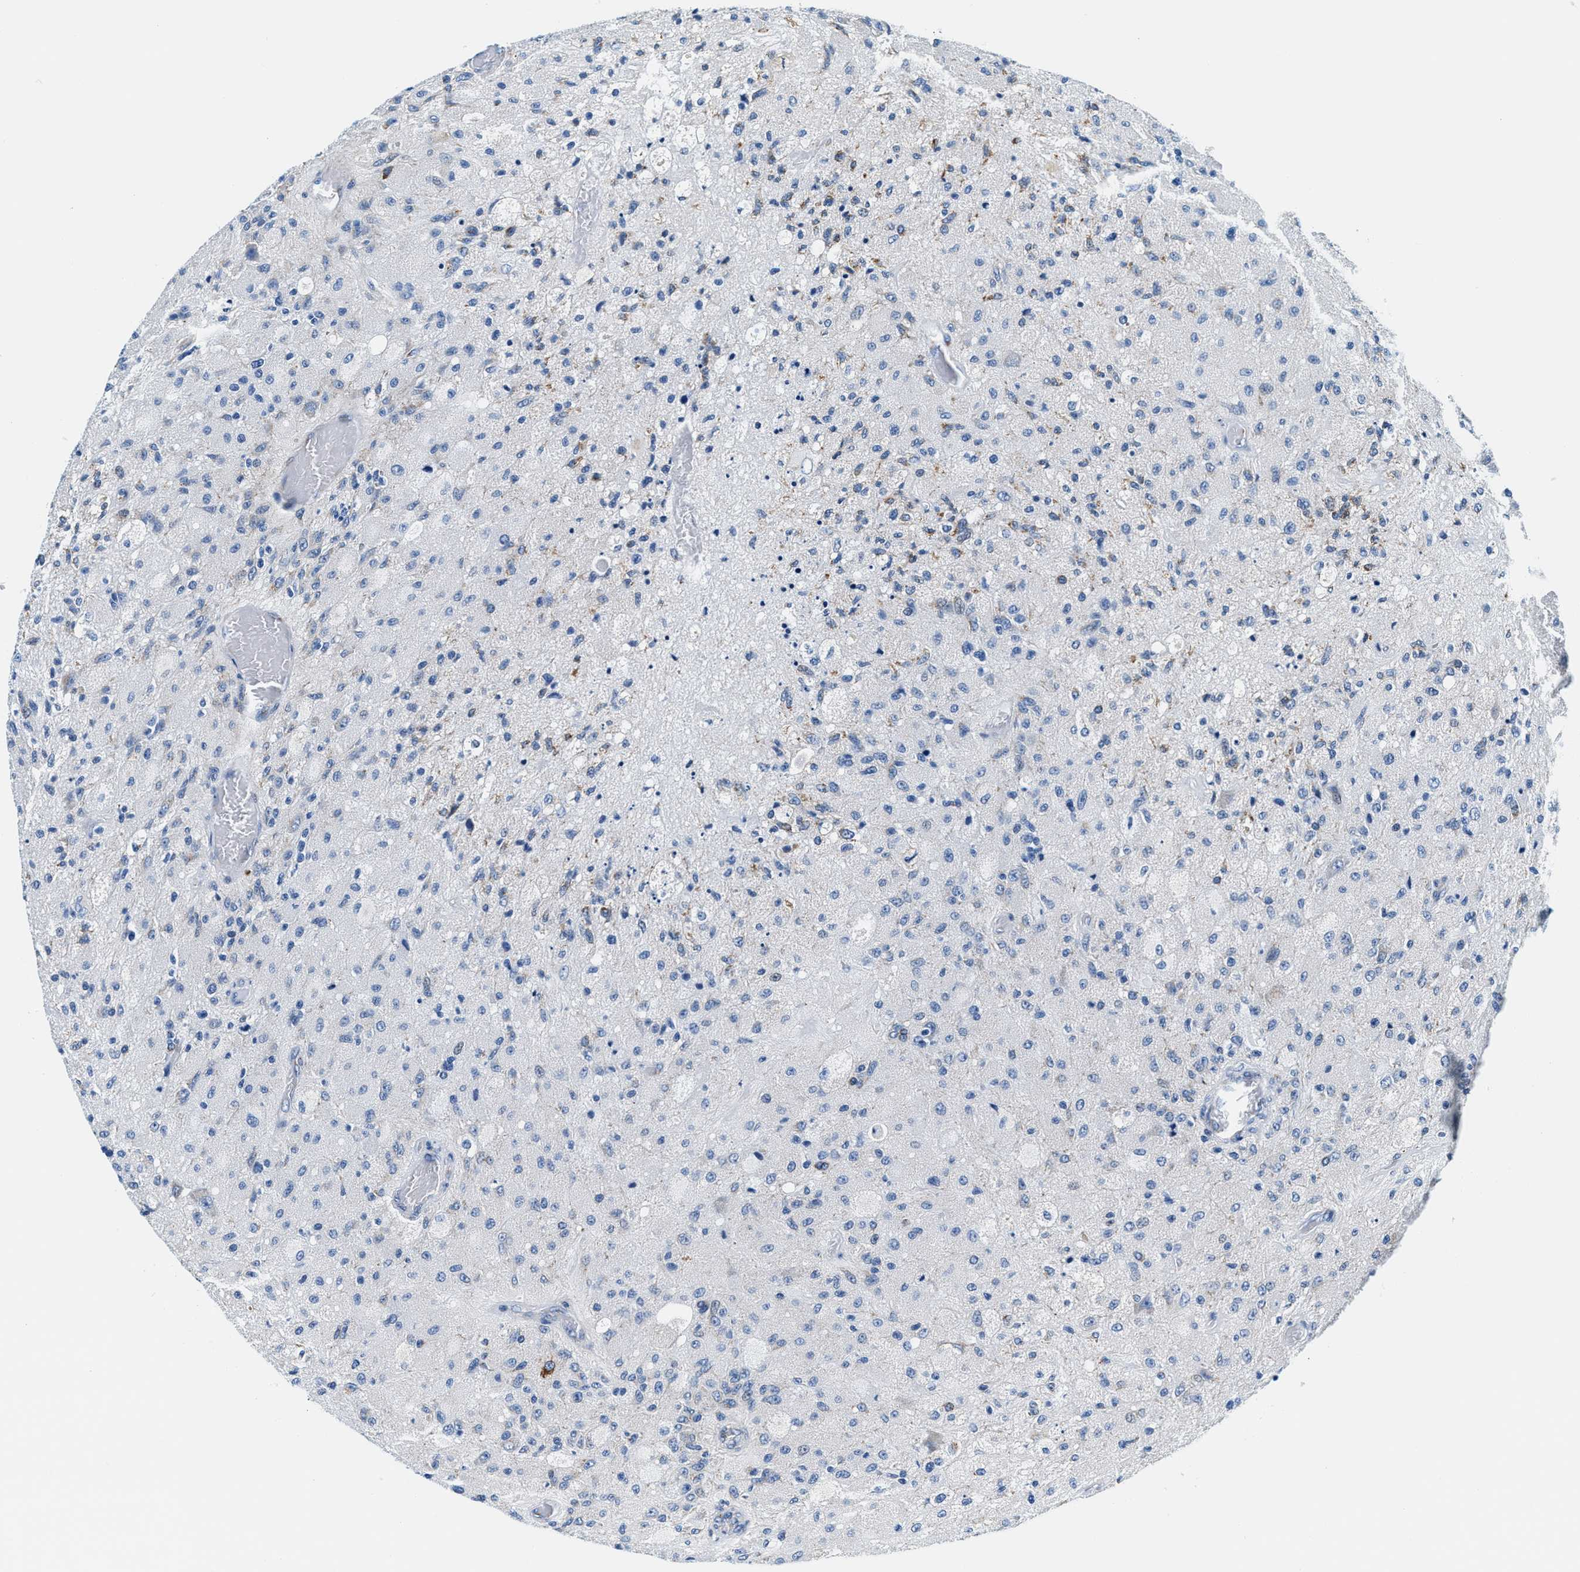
{"staining": {"intensity": "negative", "quantity": "none", "location": "none"}, "tissue": "glioma", "cell_type": "Tumor cells", "image_type": "cancer", "snomed": [{"axis": "morphology", "description": "Normal tissue, NOS"}, {"axis": "morphology", "description": "Glioma, malignant, High grade"}, {"axis": "topography", "description": "Cerebral cortex"}], "caption": "DAB immunohistochemical staining of human malignant glioma (high-grade) displays no significant expression in tumor cells.", "gene": "VPS53", "patient": {"sex": "male", "age": 77}}